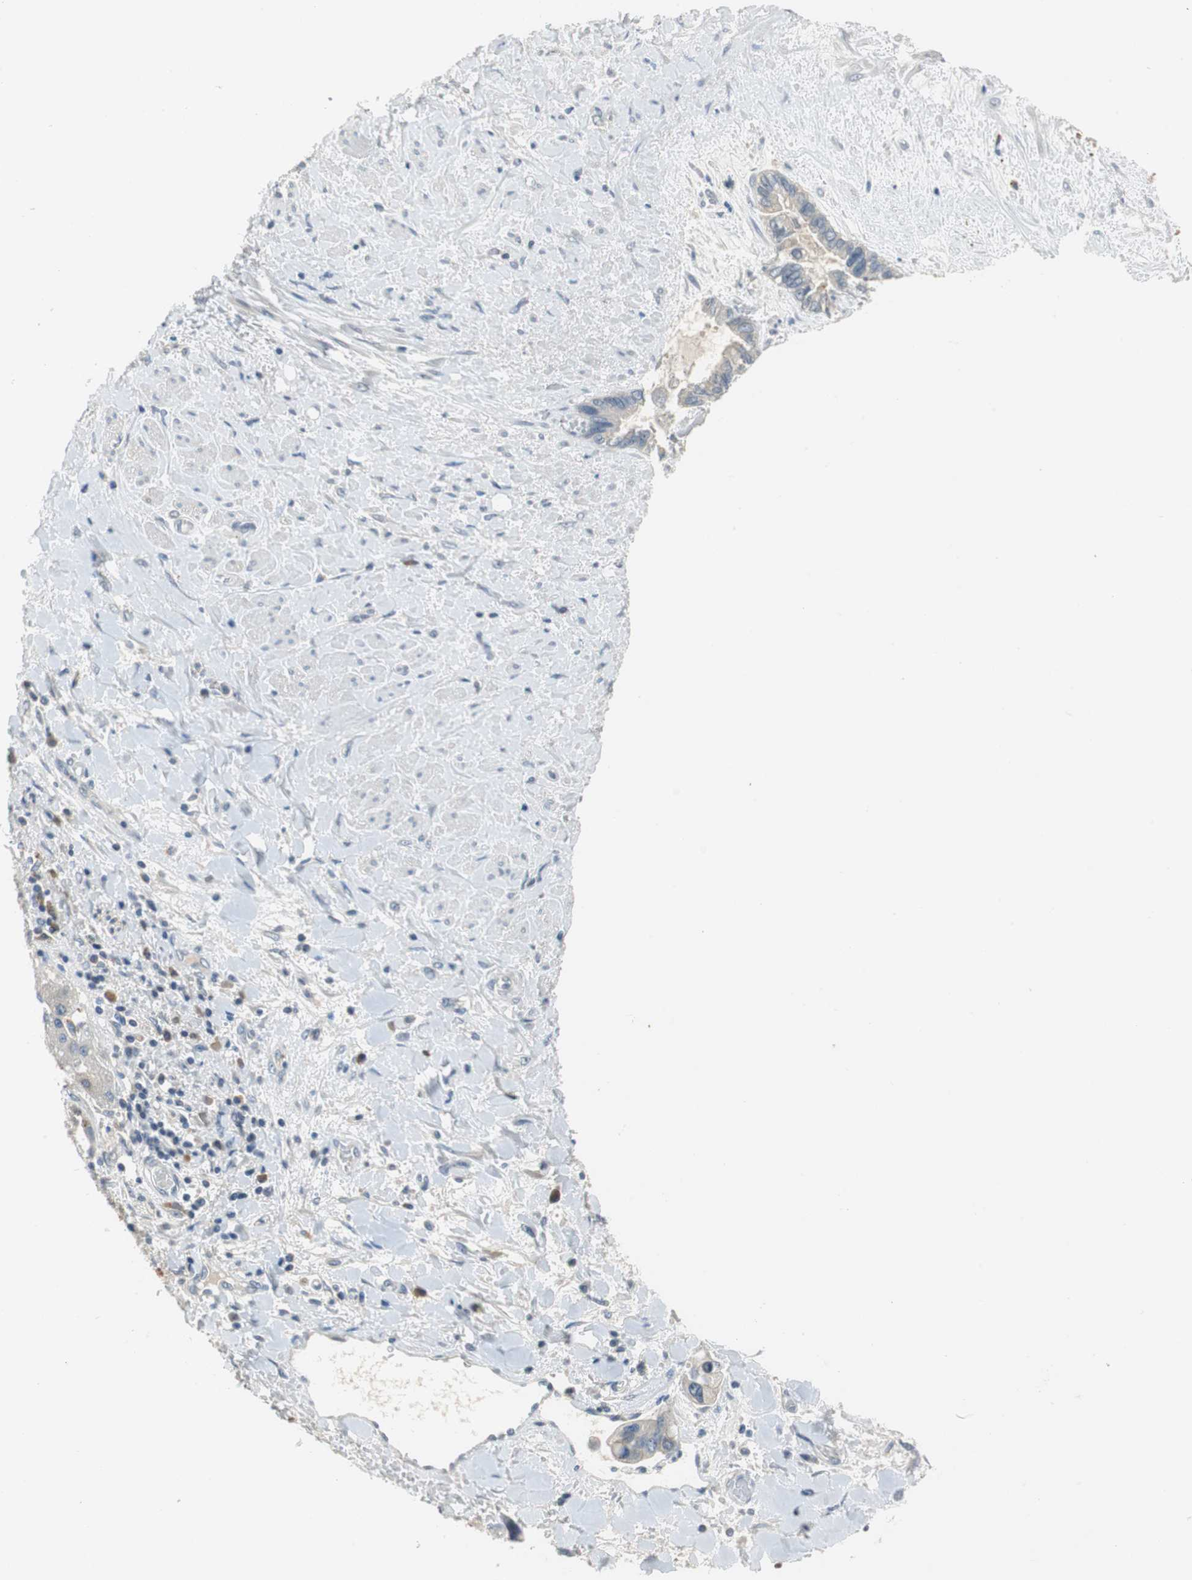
{"staining": {"intensity": "weak", "quantity": "25%-75%", "location": "cytoplasmic/membranous"}, "tissue": "liver cancer", "cell_type": "Tumor cells", "image_type": "cancer", "snomed": [{"axis": "morphology", "description": "Cholangiocarcinoma"}, {"axis": "topography", "description": "Liver"}], "caption": "Weak cytoplasmic/membranous protein expression is present in approximately 25%-75% of tumor cells in liver cancer. The staining was performed using DAB (3,3'-diaminobenzidine) to visualize the protein expression in brown, while the nuclei were stained in blue with hematoxylin (Magnification: 20x).", "gene": "GLCCI1", "patient": {"sex": "female", "age": 65}}